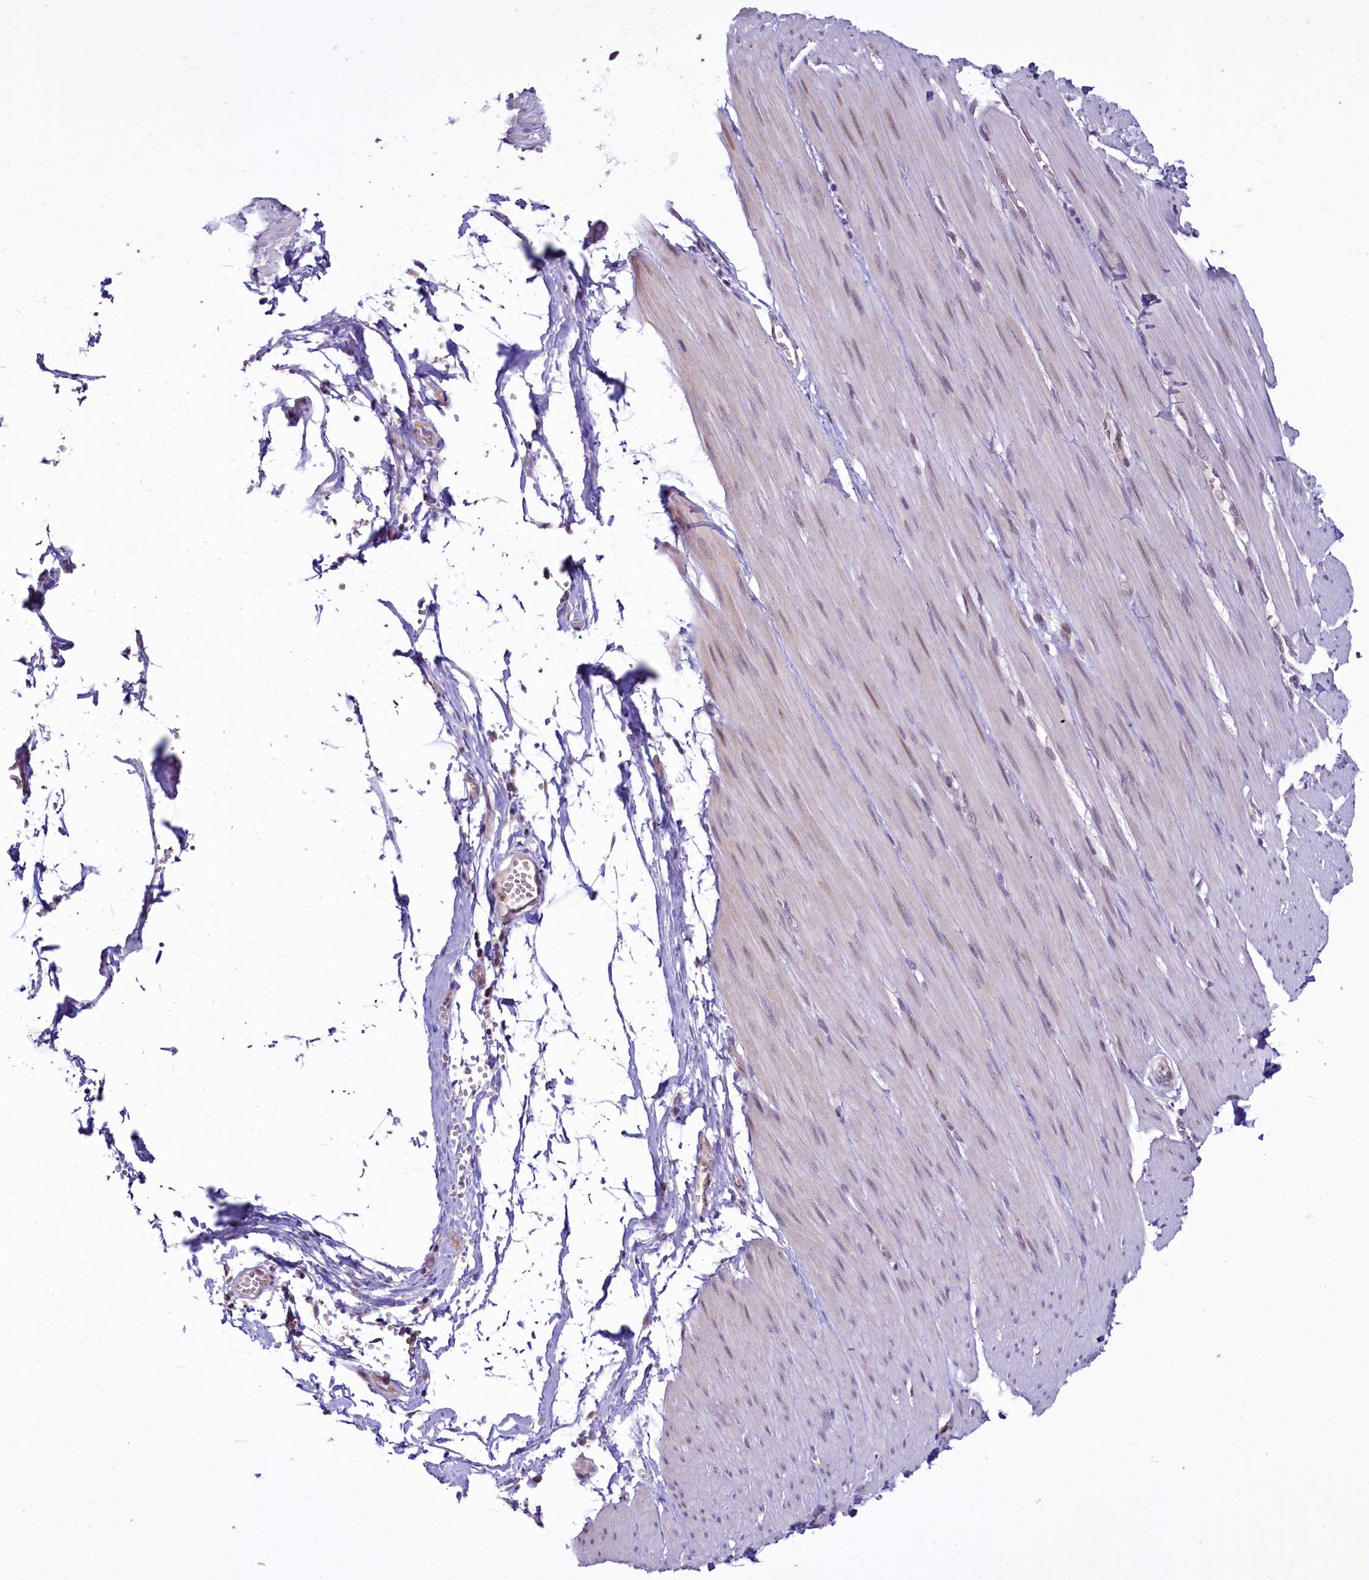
{"staining": {"intensity": "negative", "quantity": "none", "location": "none"}, "tissue": "smooth muscle", "cell_type": "Smooth muscle cells", "image_type": "normal", "snomed": [{"axis": "morphology", "description": "Normal tissue, NOS"}, {"axis": "morphology", "description": "Adenocarcinoma, NOS"}, {"axis": "topography", "description": "Colon"}, {"axis": "topography", "description": "Peripheral nerve tissue"}], "caption": "Protein analysis of unremarkable smooth muscle exhibits no significant expression in smooth muscle cells.", "gene": "BANK1", "patient": {"sex": "male", "age": 14}}